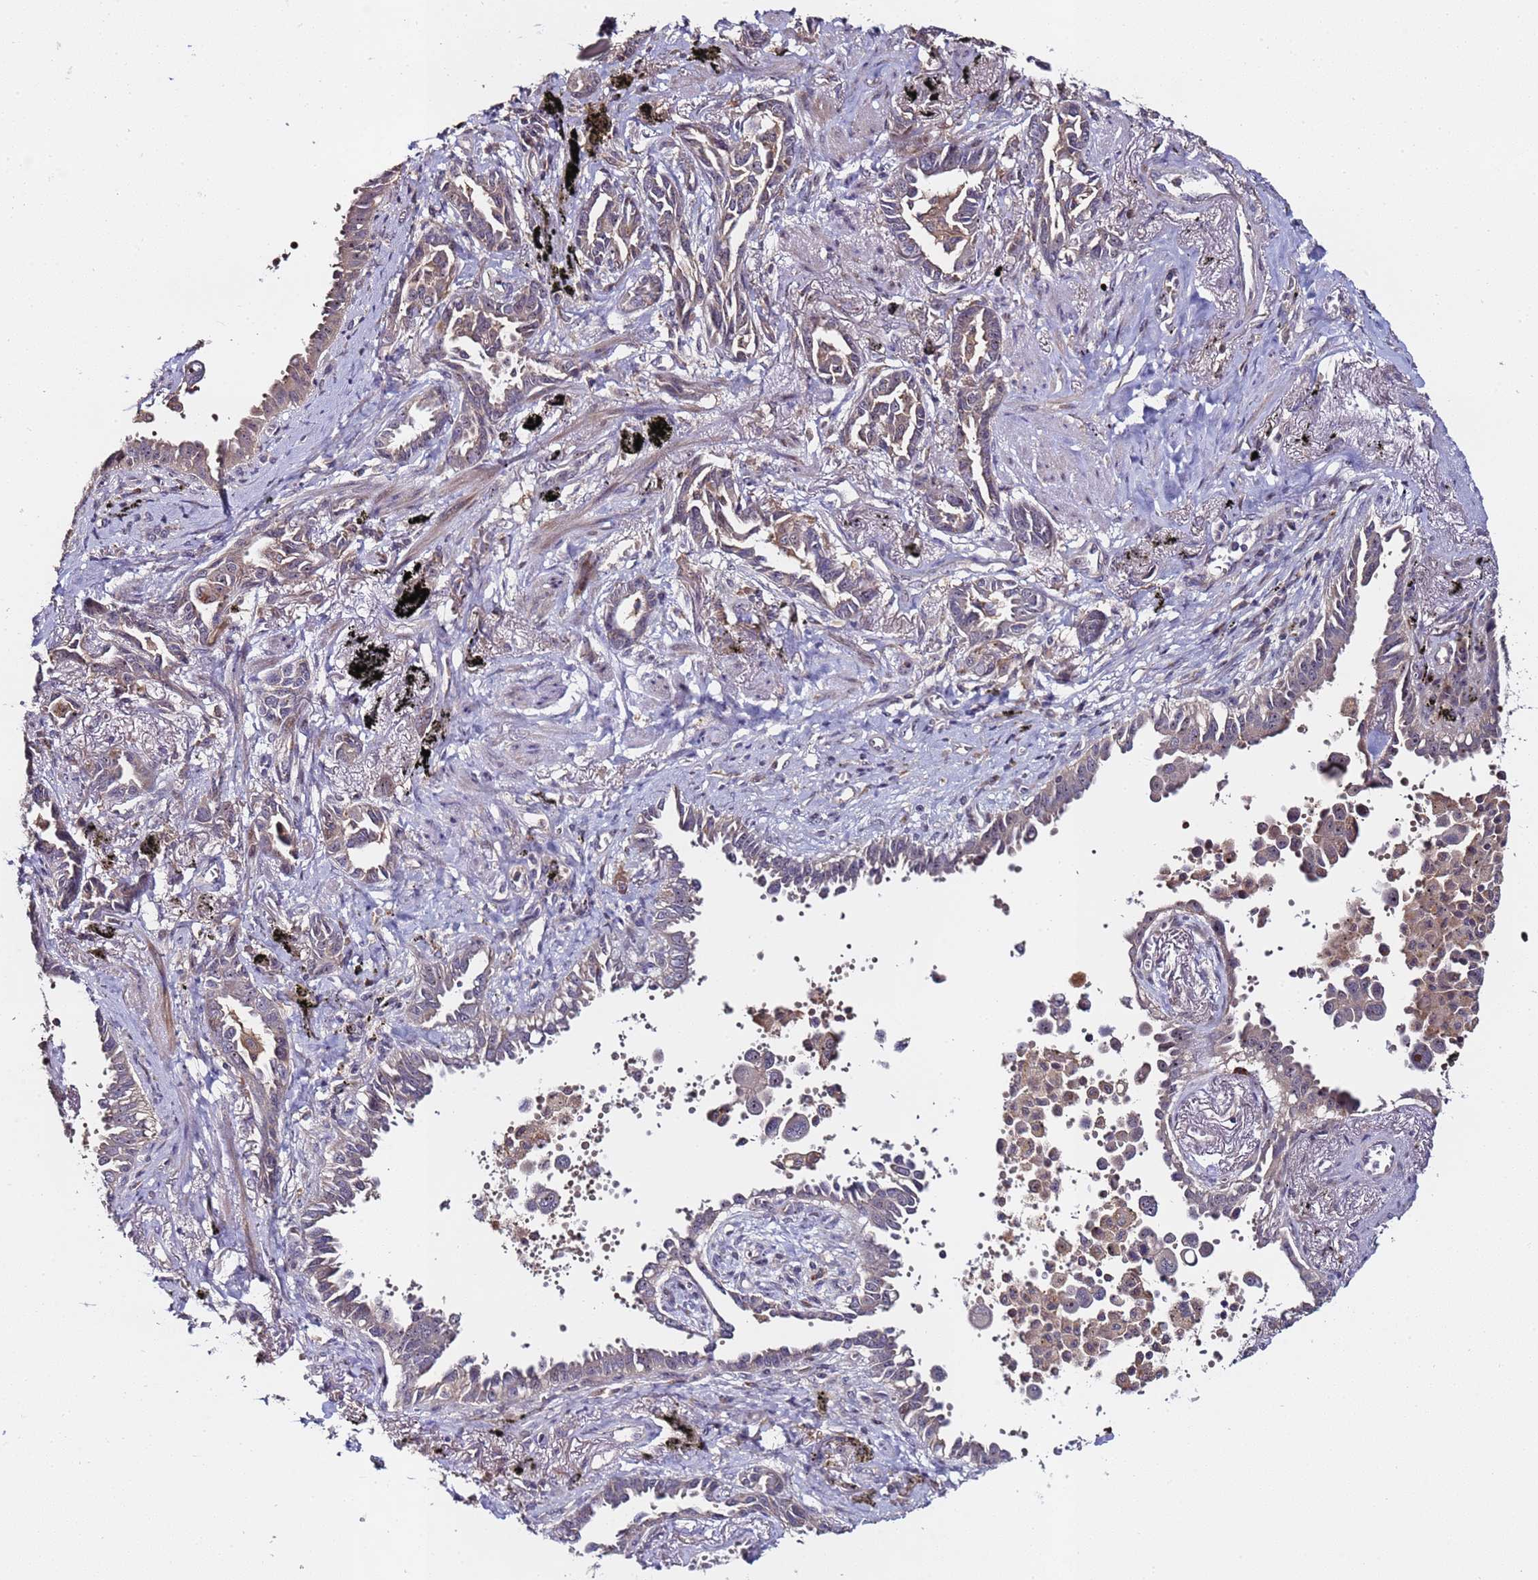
{"staining": {"intensity": "moderate", "quantity": ">75%", "location": "cytoplasmic/membranous,nuclear"}, "tissue": "lung cancer", "cell_type": "Tumor cells", "image_type": "cancer", "snomed": [{"axis": "morphology", "description": "Adenocarcinoma, NOS"}, {"axis": "topography", "description": "Lung"}], "caption": "High-power microscopy captured an immunohistochemistry photomicrograph of lung cancer (adenocarcinoma), revealing moderate cytoplasmic/membranous and nuclear expression in approximately >75% of tumor cells.", "gene": "KRI1", "patient": {"sex": "male", "age": 67}}